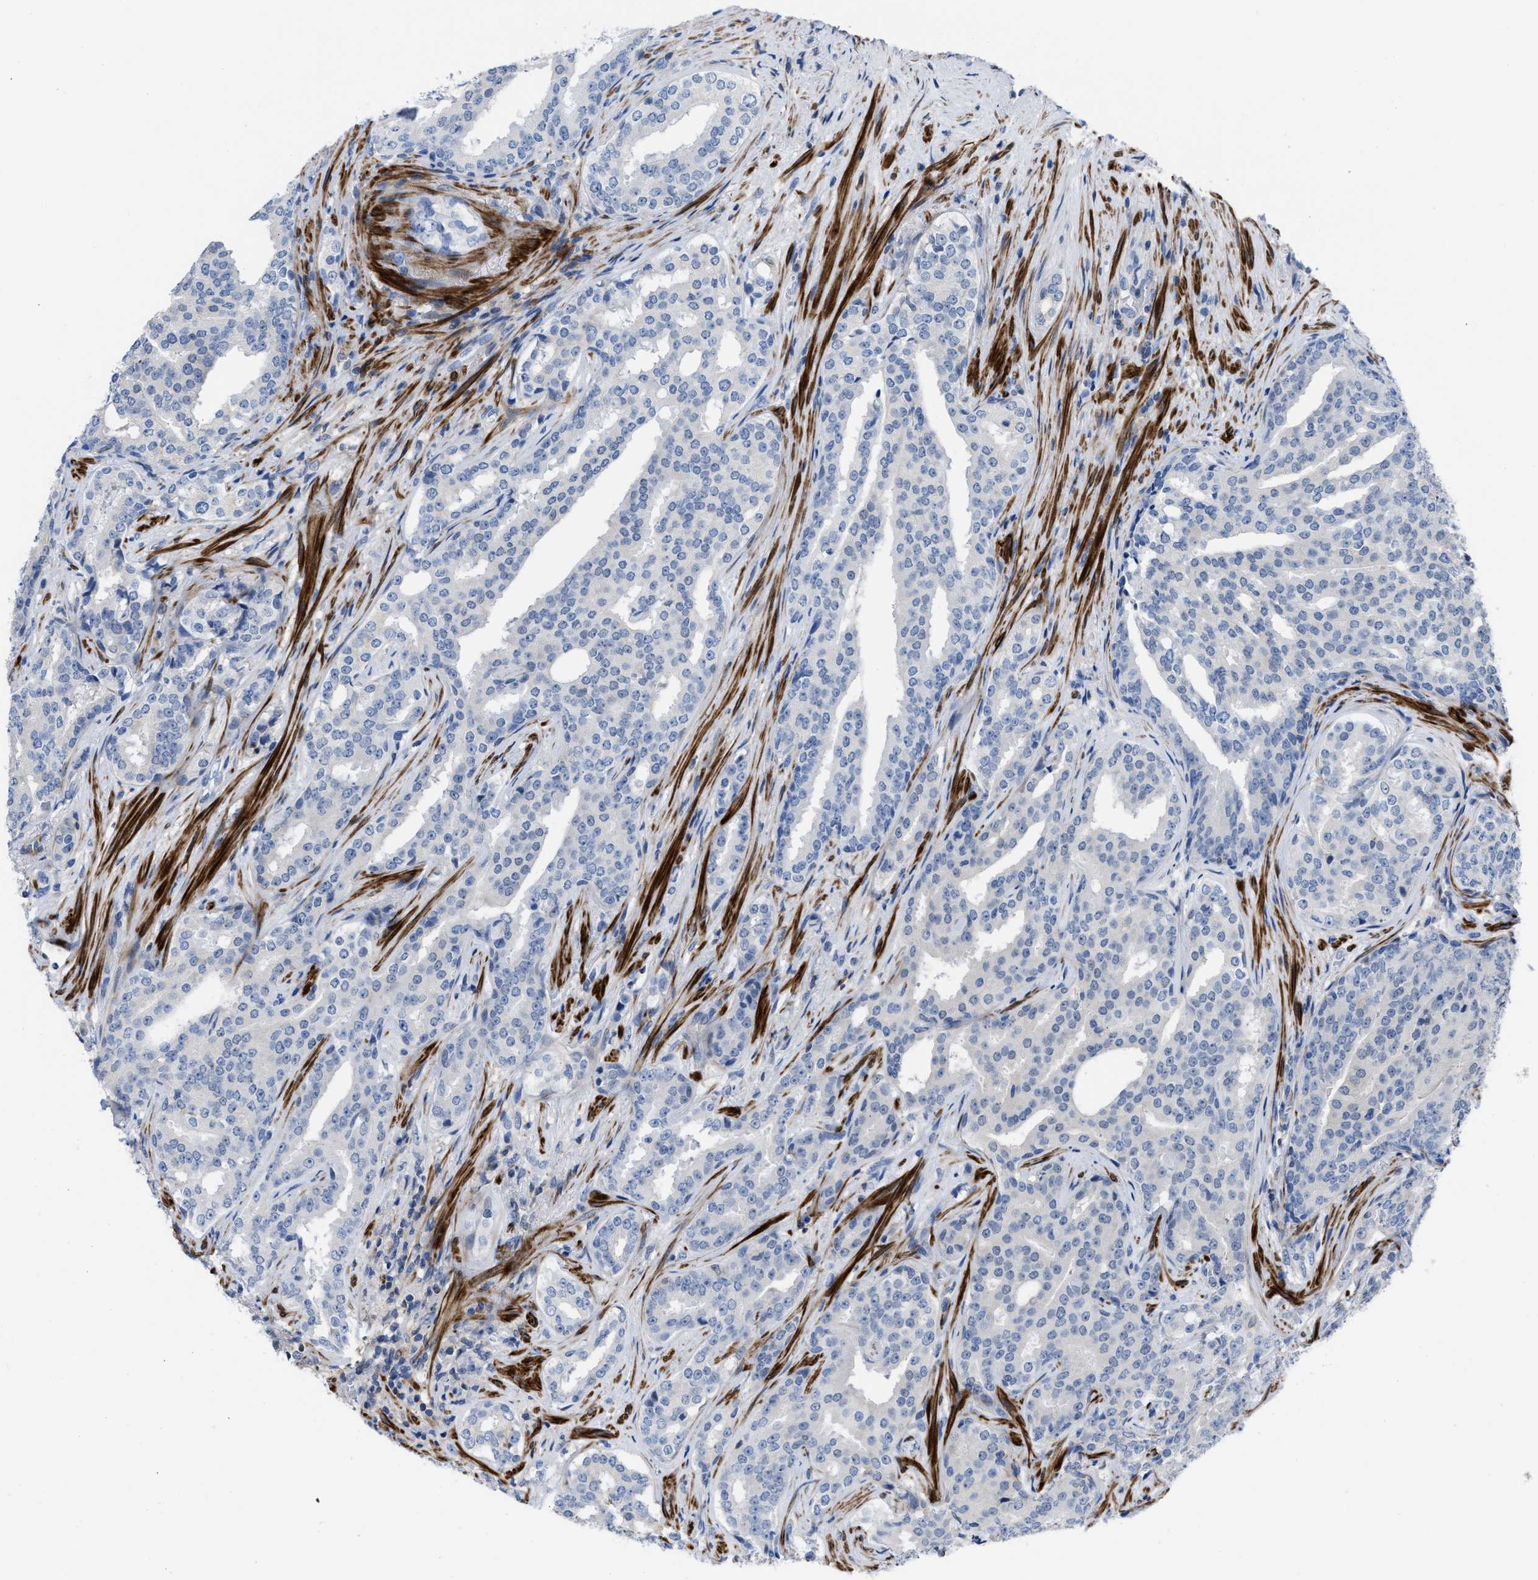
{"staining": {"intensity": "negative", "quantity": "none", "location": "none"}, "tissue": "prostate cancer", "cell_type": "Tumor cells", "image_type": "cancer", "snomed": [{"axis": "morphology", "description": "Adenocarcinoma, High grade"}, {"axis": "topography", "description": "Prostate"}], "caption": "Tumor cells are negative for brown protein staining in prostate adenocarcinoma (high-grade).", "gene": "PRMT2", "patient": {"sex": "male", "age": 71}}